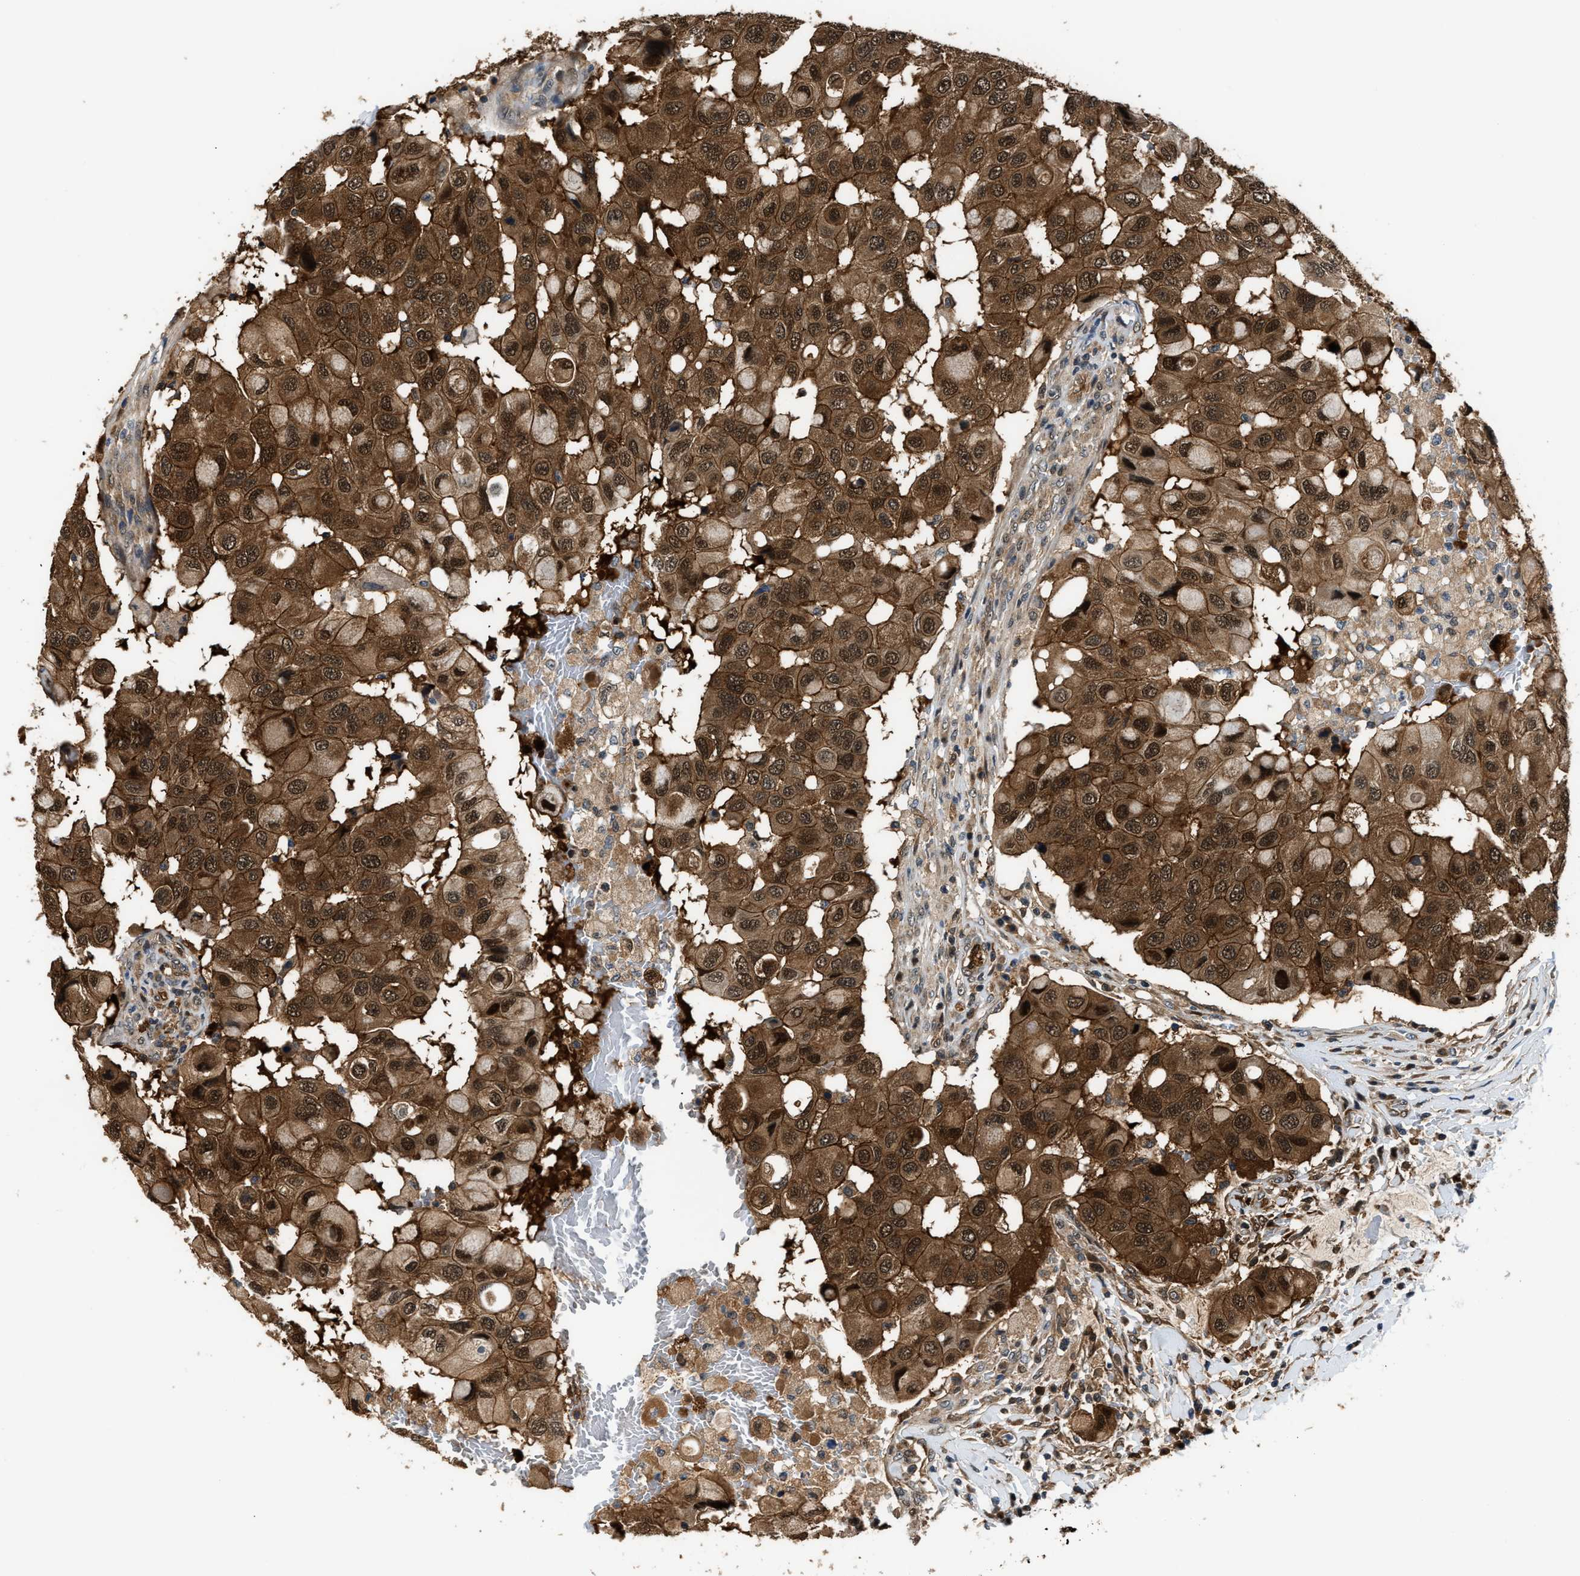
{"staining": {"intensity": "strong", "quantity": ">75%", "location": "cytoplasmic/membranous,nuclear"}, "tissue": "breast cancer", "cell_type": "Tumor cells", "image_type": "cancer", "snomed": [{"axis": "morphology", "description": "Duct carcinoma"}, {"axis": "topography", "description": "Breast"}], "caption": "IHC (DAB) staining of breast infiltrating ductal carcinoma displays strong cytoplasmic/membranous and nuclear protein expression in about >75% of tumor cells.", "gene": "PPA1", "patient": {"sex": "female", "age": 27}}